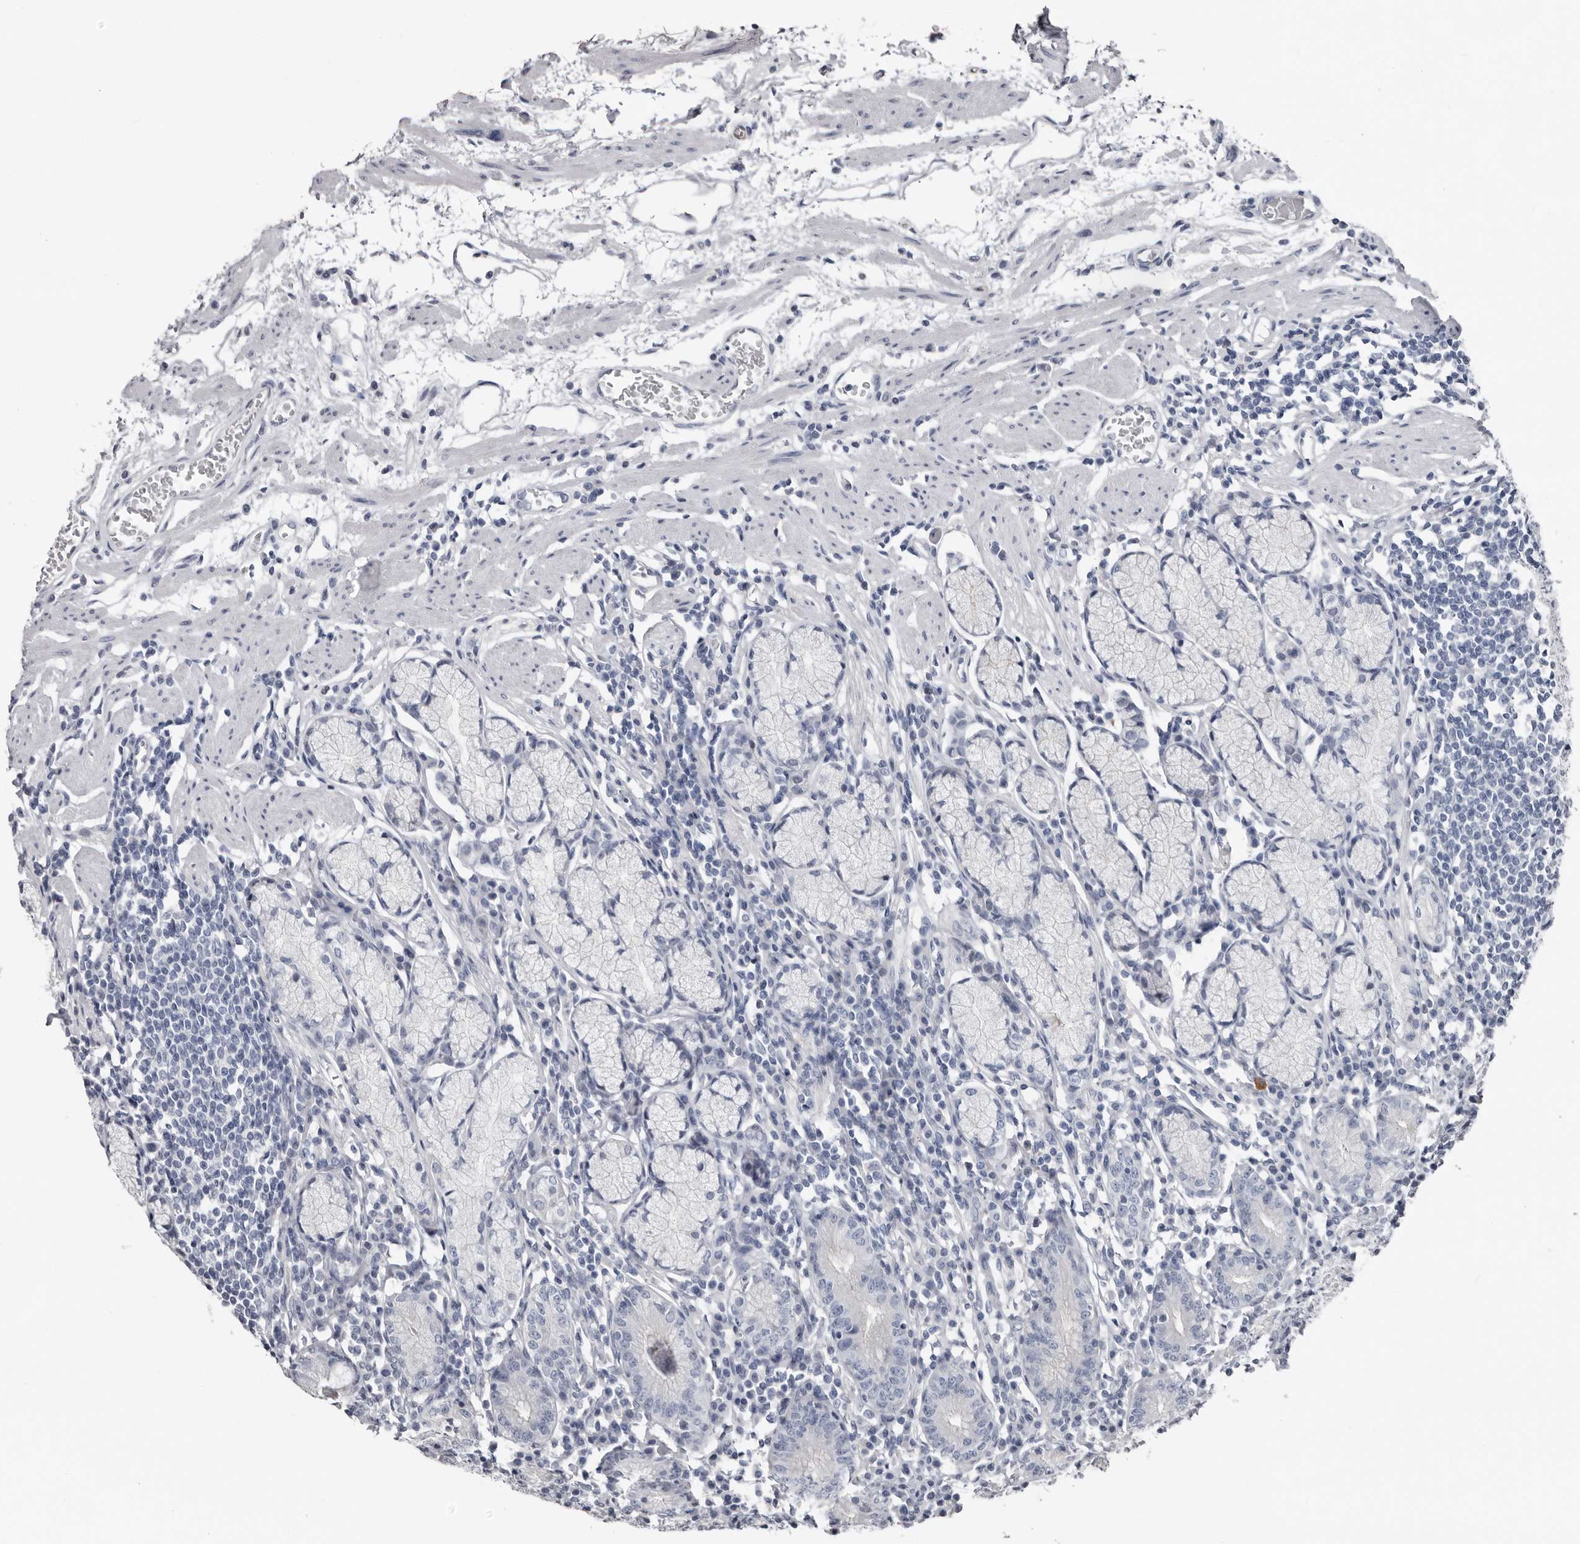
{"staining": {"intensity": "weak", "quantity": "<25%", "location": "cytoplasmic/membranous"}, "tissue": "stomach", "cell_type": "Glandular cells", "image_type": "normal", "snomed": [{"axis": "morphology", "description": "Normal tissue, NOS"}, {"axis": "topography", "description": "Stomach"}], "caption": "Immunohistochemistry (IHC) histopathology image of normal stomach: human stomach stained with DAB (3,3'-diaminobenzidine) demonstrates no significant protein expression in glandular cells. (DAB (3,3'-diaminobenzidine) immunohistochemistry with hematoxylin counter stain).", "gene": "FABP7", "patient": {"sex": "male", "age": 55}}